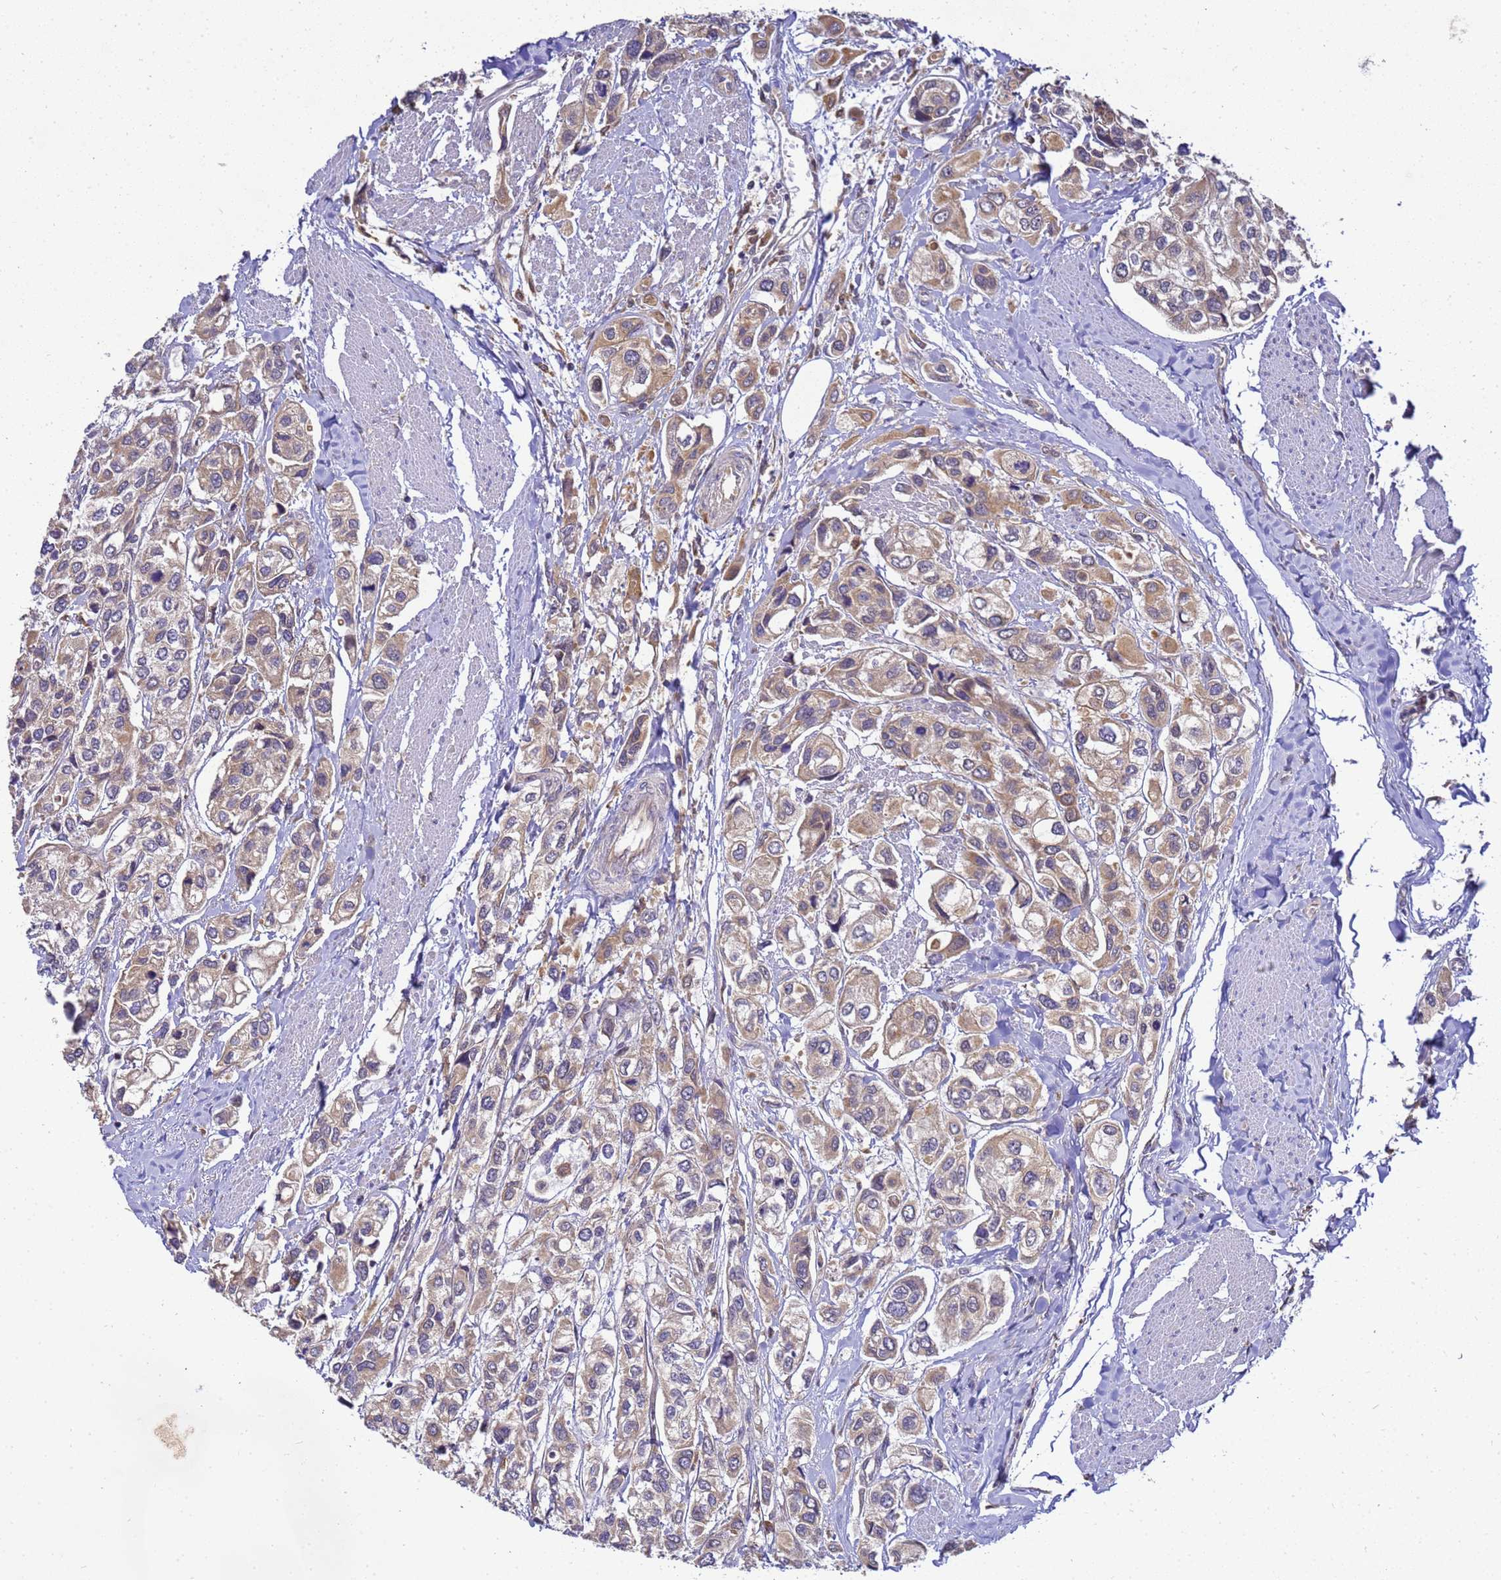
{"staining": {"intensity": "moderate", "quantity": ">75%", "location": "cytoplasmic/membranous"}, "tissue": "urothelial cancer", "cell_type": "Tumor cells", "image_type": "cancer", "snomed": [{"axis": "morphology", "description": "Urothelial carcinoma, High grade"}, {"axis": "topography", "description": "Urinary bladder"}], "caption": "Immunohistochemical staining of human urothelial cancer demonstrates moderate cytoplasmic/membranous protein expression in approximately >75% of tumor cells.", "gene": "ADPGK", "patient": {"sex": "male", "age": 67}}